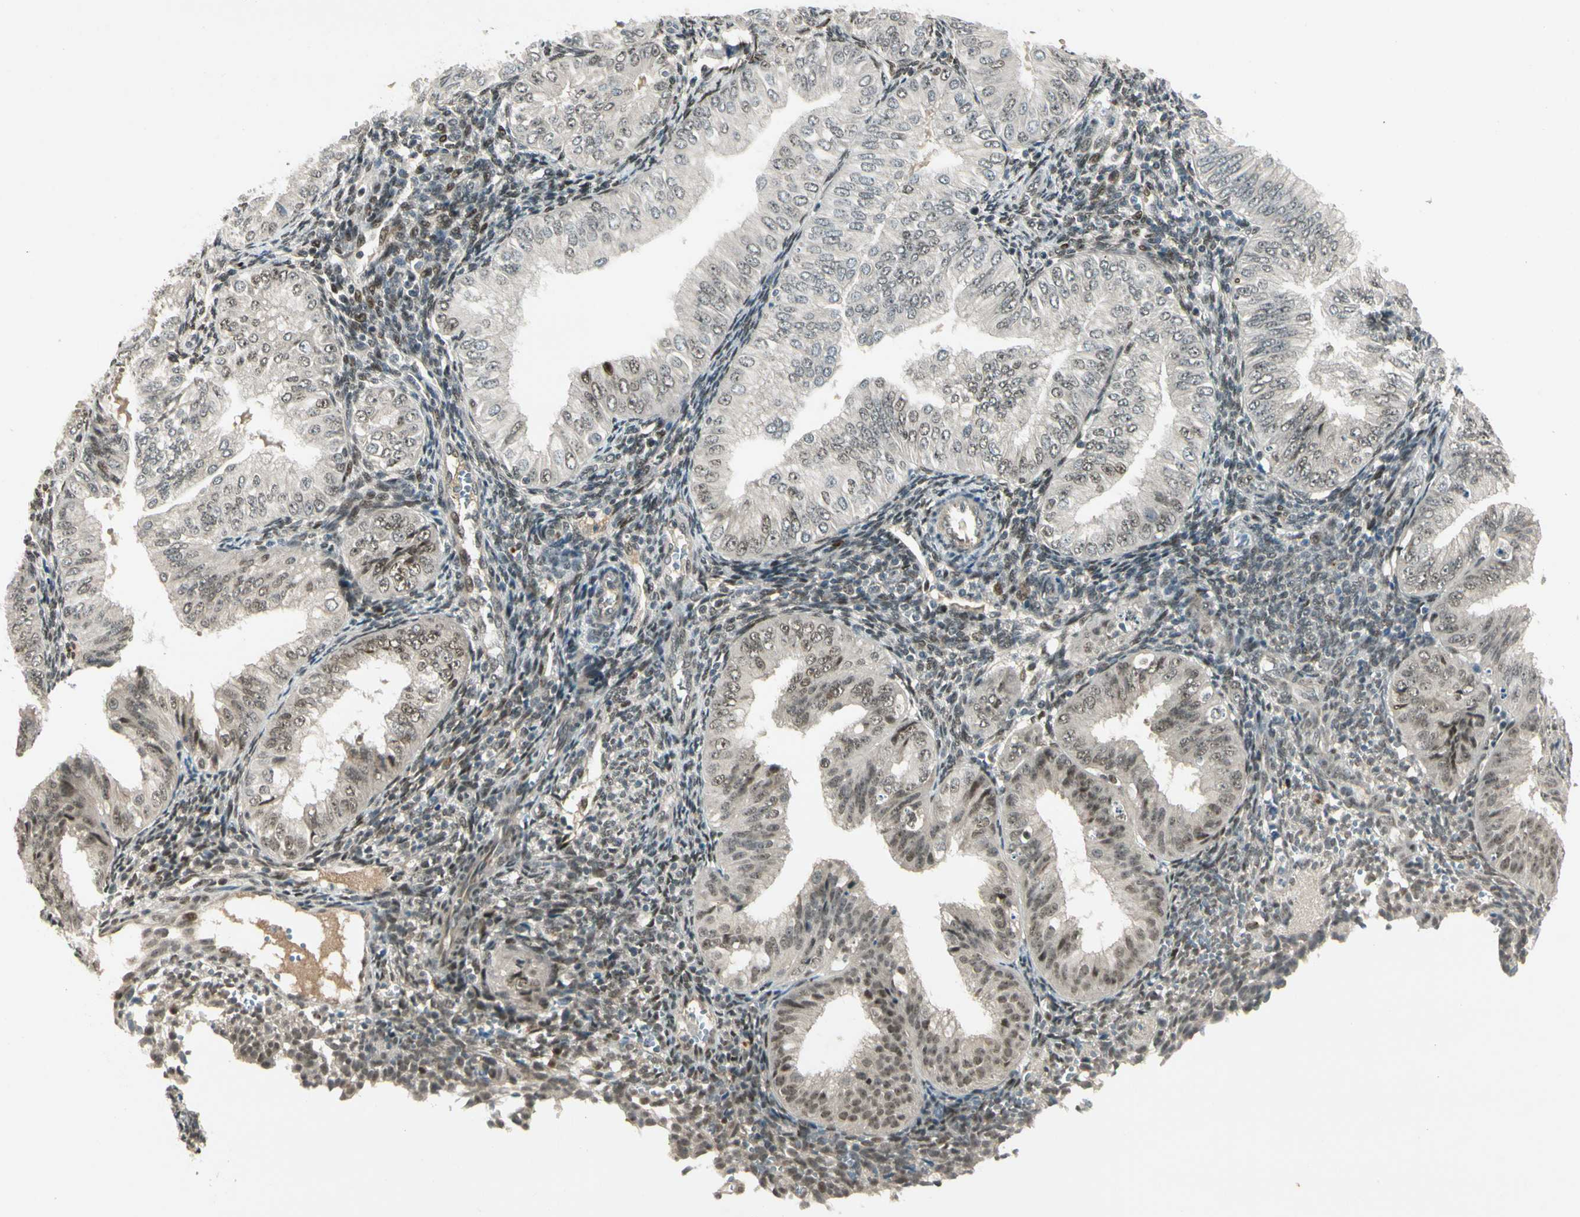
{"staining": {"intensity": "moderate", "quantity": ">75%", "location": "nuclear"}, "tissue": "endometrial cancer", "cell_type": "Tumor cells", "image_type": "cancer", "snomed": [{"axis": "morphology", "description": "Normal tissue, NOS"}, {"axis": "morphology", "description": "Adenocarcinoma, NOS"}, {"axis": "topography", "description": "Endometrium"}], "caption": "A histopathology image of human adenocarcinoma (endometrial) stained for a protein reveals moderate nuclear brown staining in tumor cells.", "gene": "GTF3A", "patient": {"sex": "female", "age": 53}}